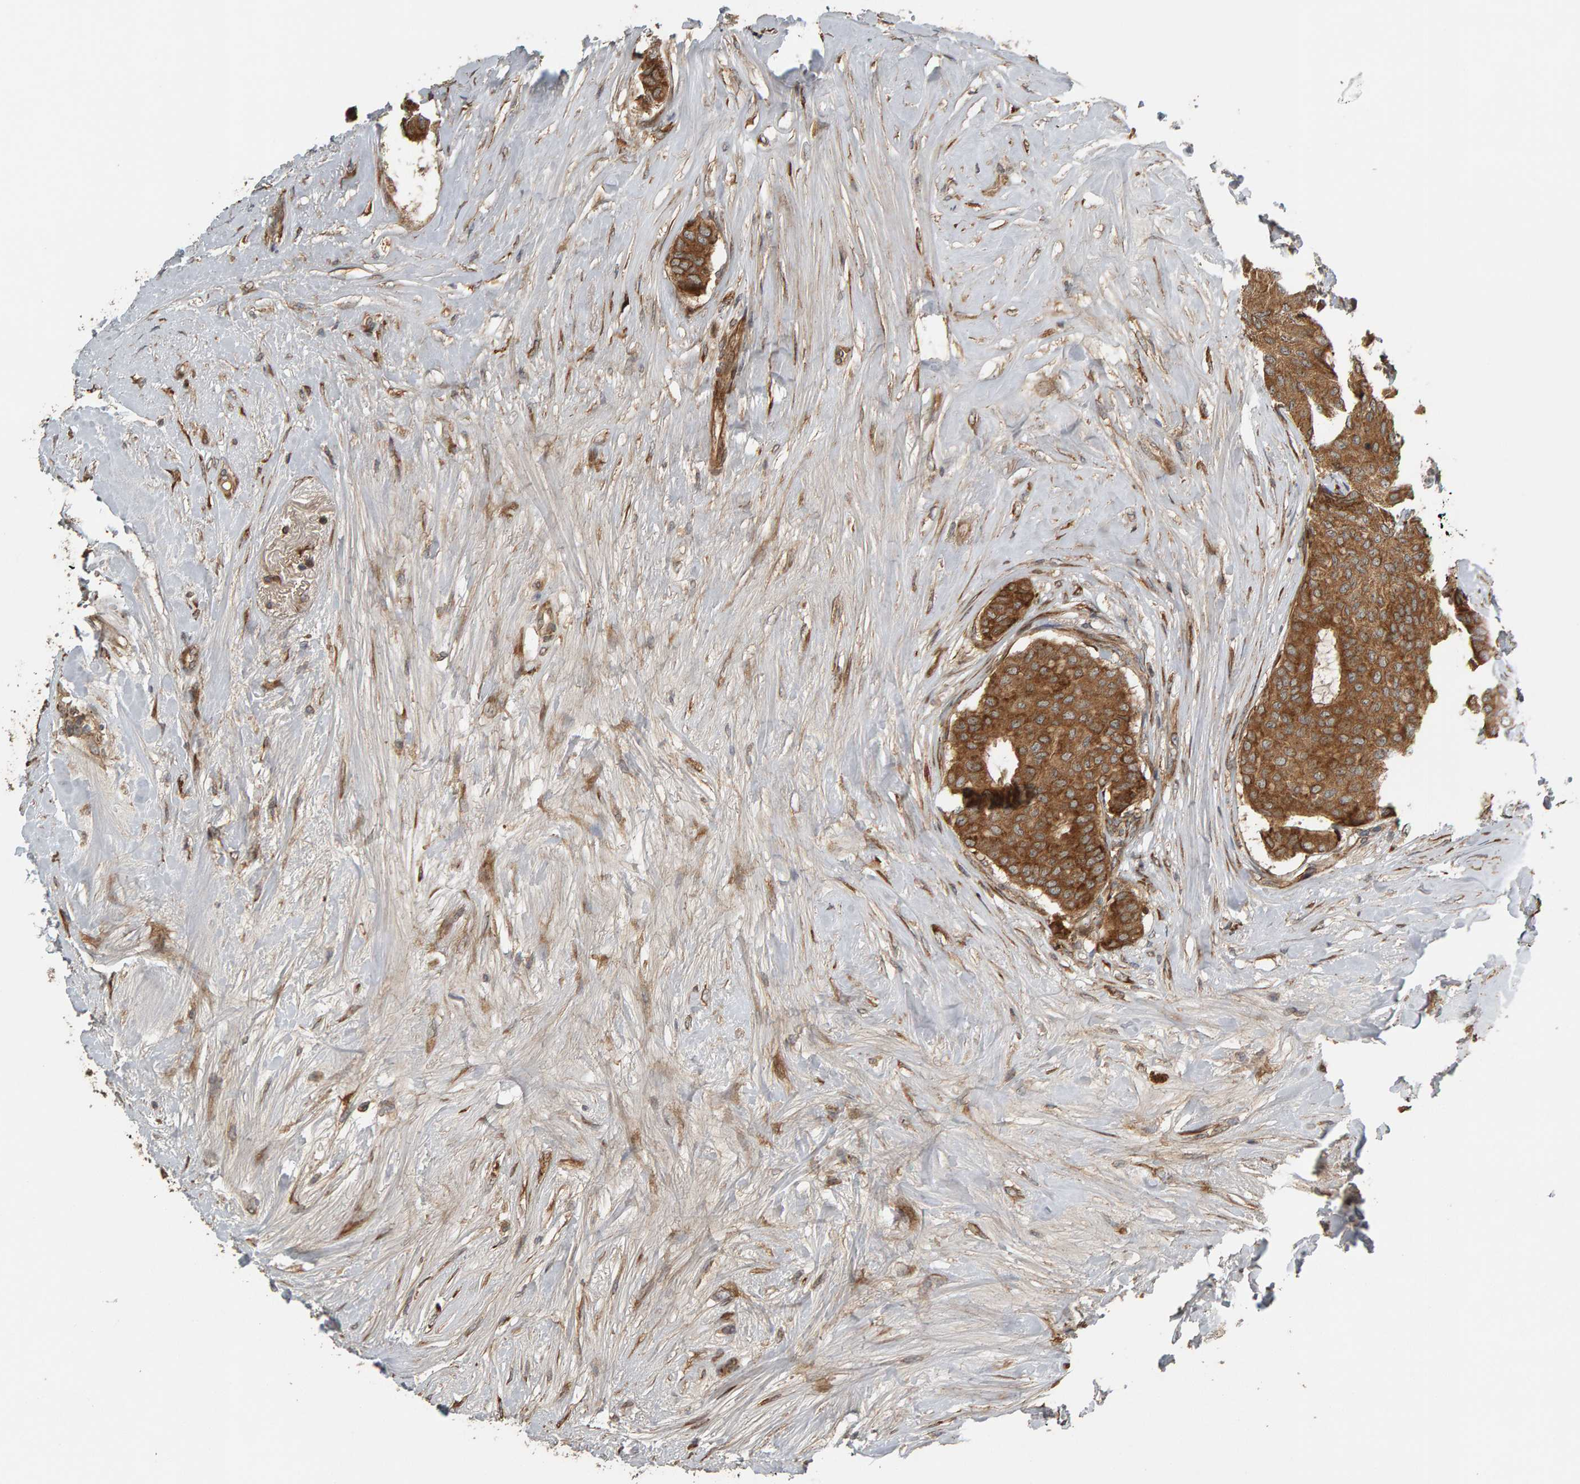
{"staining": {"intensity": "moderate", "quantity": ">75%", "location": "cytoplasmic/membranous"}, "tissue": "breast cancer", "cell_type": "Tumor cells", "image_type": "cancer", "snomed": [{"axis": "morphology", "description": "Duct carcinoma"}, {"axis": "topography", "description": "Breast"}], "caption": "Moderate cytoplasmic/membranous positivity for a protein is present in about >75% of tumor cells of breast cancer (intraductal carcinoma) using immunohistochemistry (IHC).", "gene": "ZFAND1", "patient": {"sex": "female", "age": 75}}